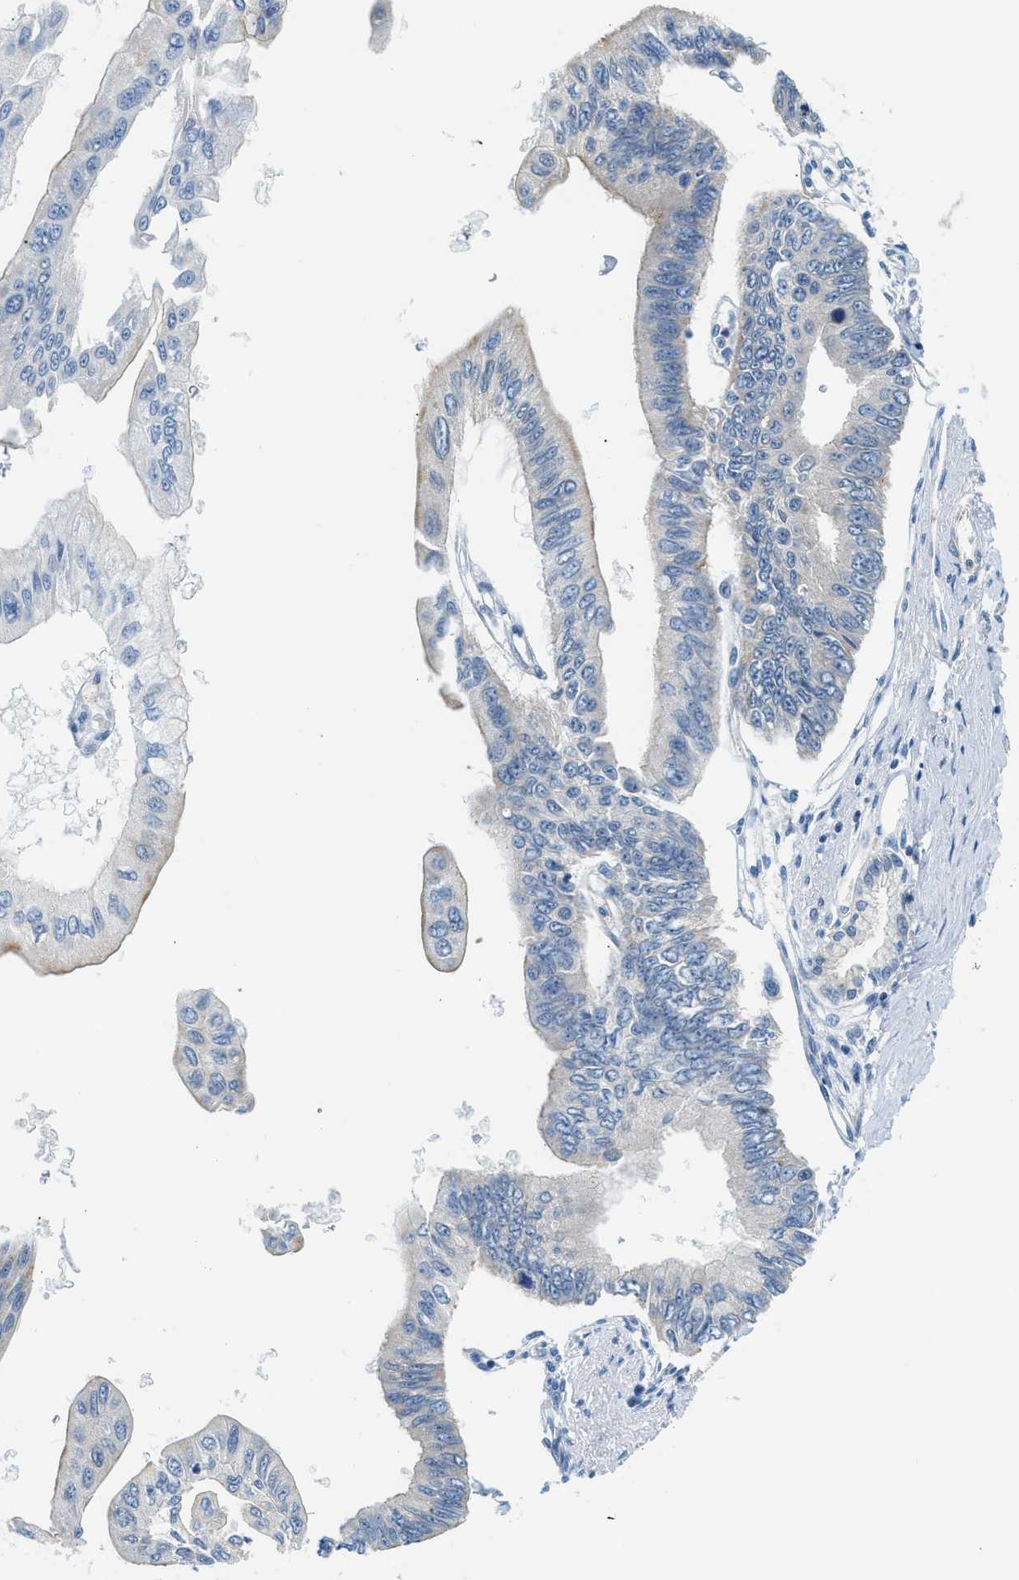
{"staining": {"intensity": "weak", "quantity": "<25%", "location": "cytoplasmic/membranous"}, "tissue": "pancreatic cancer", "cell_type": "Tumor cells", "image_type": "cancer", "snomed": [{"axis": "morphology", "description": "Adenocarcinoma, NOS"}, {"axis": "topography", "description": "Pancreas"}], "caption": "DAB immunohistochemical staining of human pancreatic cancer (adenocarcinoma) reveals no significant expression in tumor cells.", "gene": "LPIN2", "patient": {"sex": "female", "age": 77}}